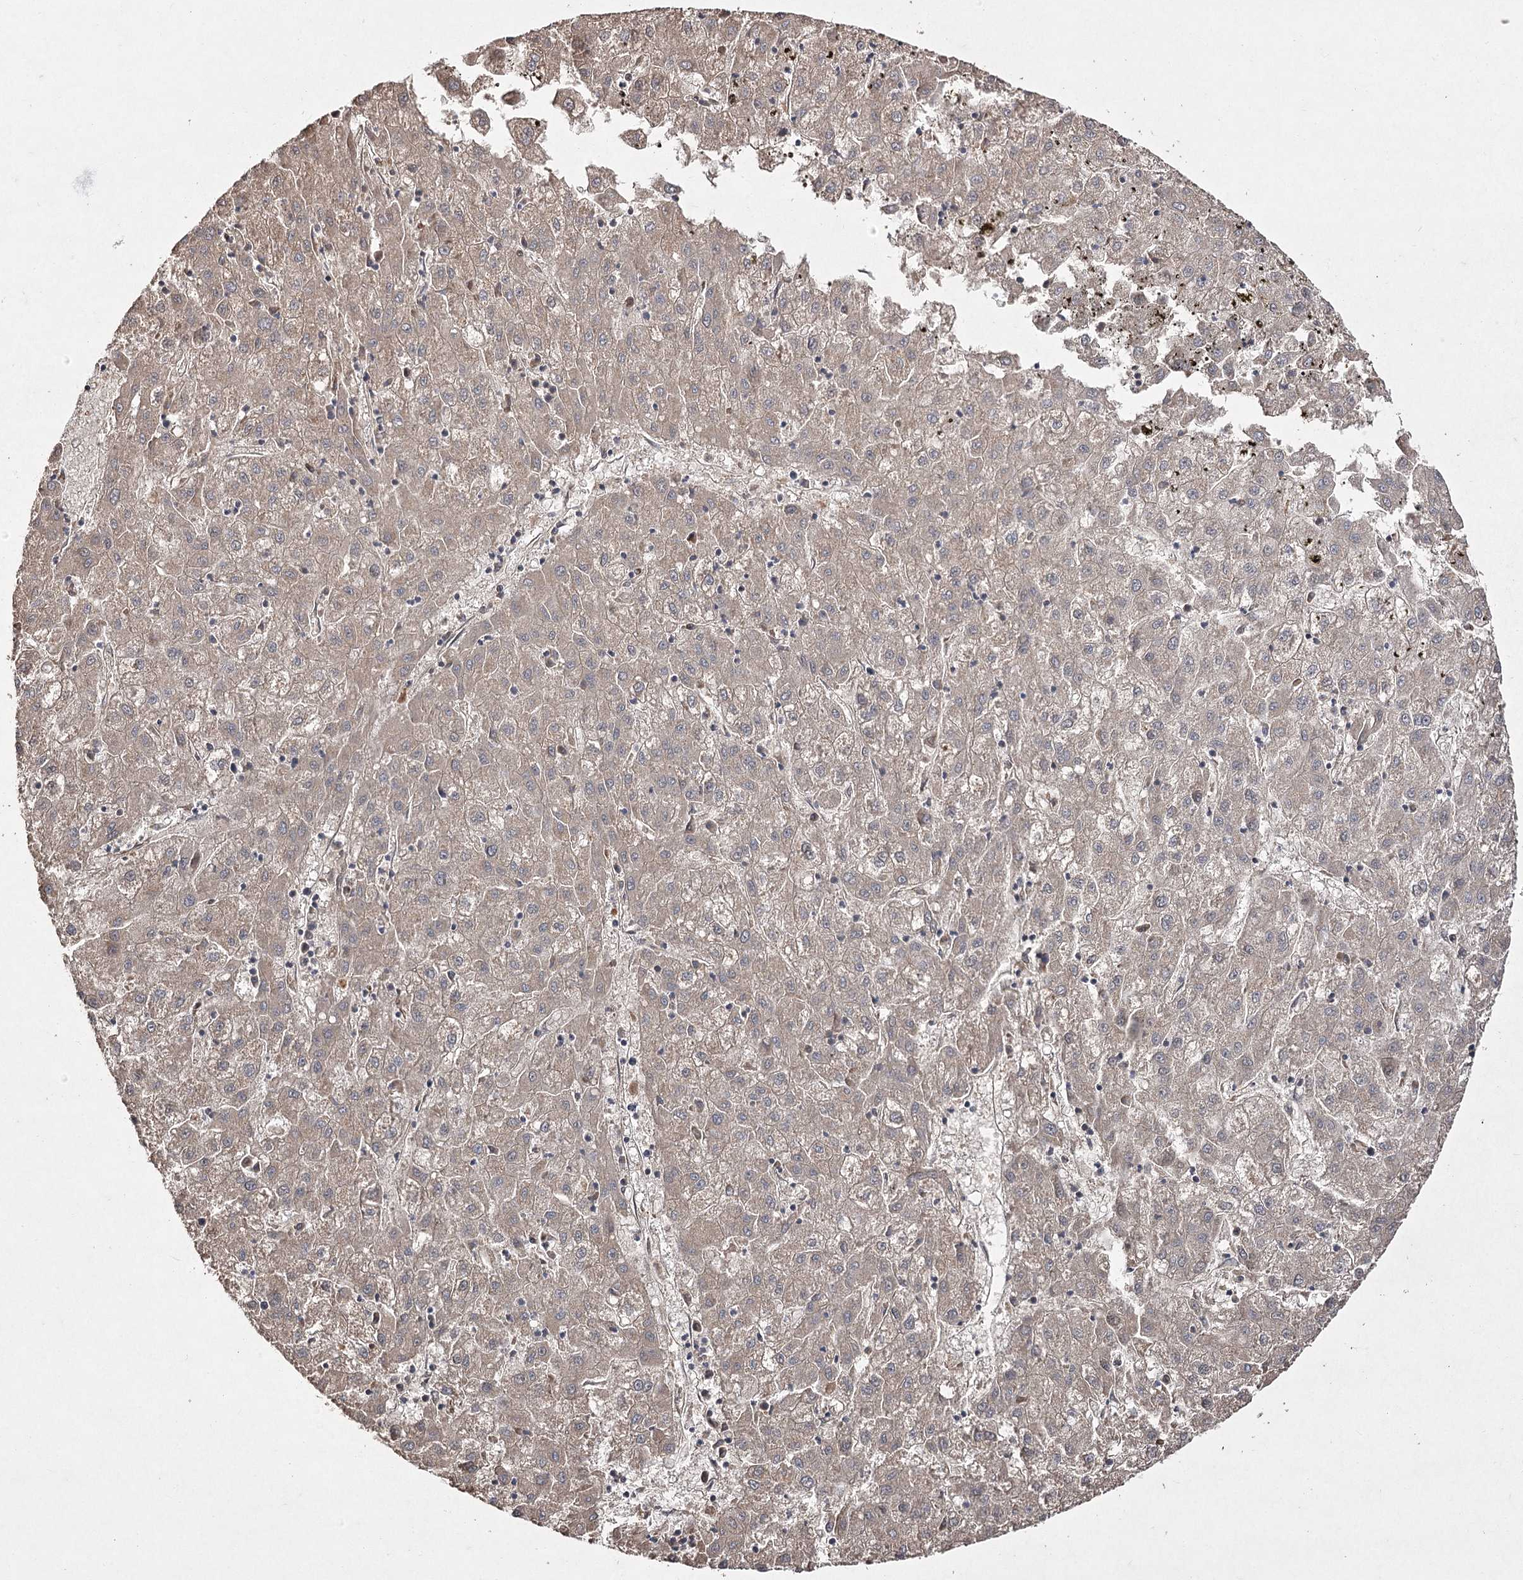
{"staining": {"intensity": "moderate", "quantity": ">75%", "location": "cytoplasmic/membranous"}, "tissue": "liver cancer", "cell_type": "Tumor cells", "image_type": "cancer", "snomed": [{"axis": "morphology", "description": "Carcinoma, Hepatocellular, NOS"}, {"axis": "topography", "description": "Liver"}], "caption": "Human liver cancer (hepatocellular carcinoma) stained with a protein marker reveals moderate staining in tumor cells.", "gene": "FANCL", "patient": {"sex": "male", "age": 72}}